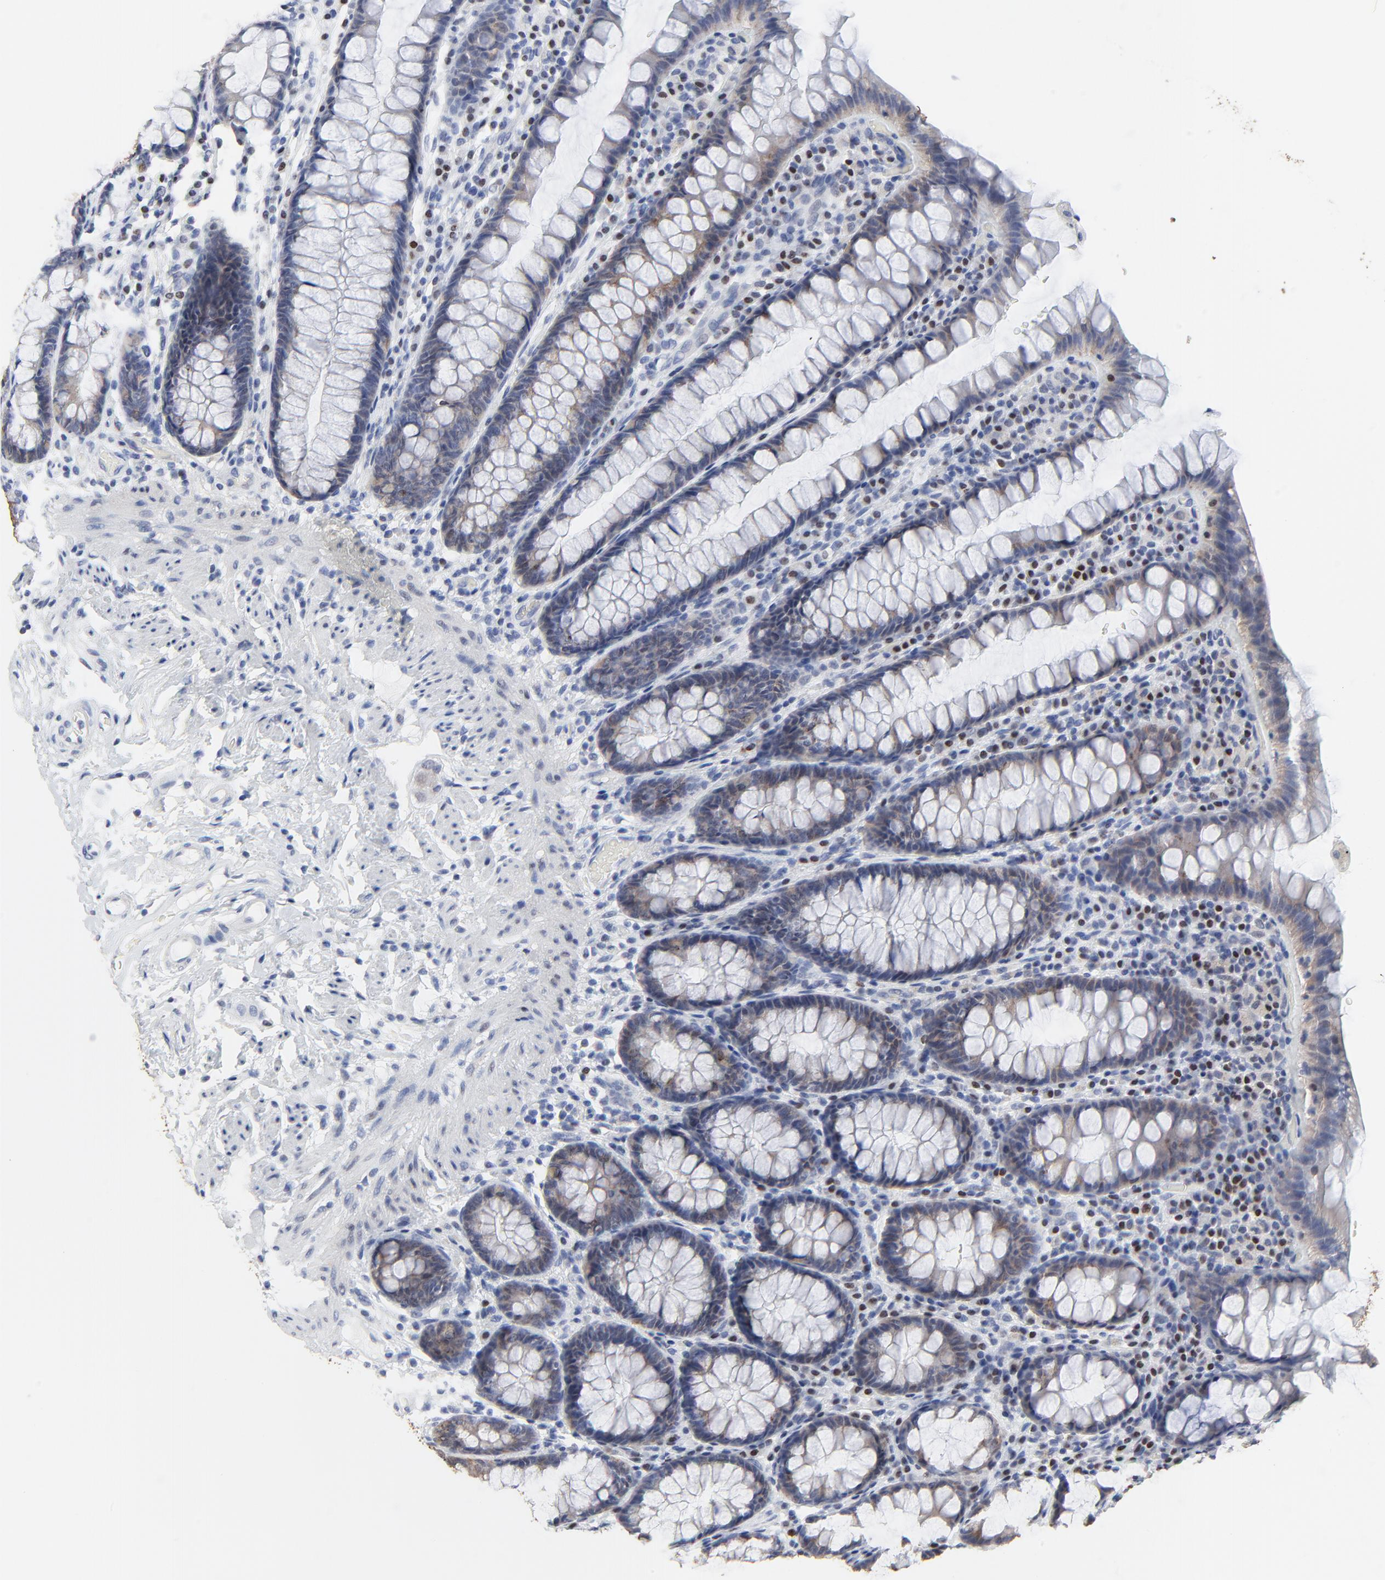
{"staining": {"intensity": "weak", "quantity": "<25%", "location": "cytoplasmic/membranous"}, "tissue": "rectum", "cell_type": "Glandular cells", "image_type": "normal", "snomed": [{"axis": "morphology", "description": "Normal tissue, NOS"}, {"axis": "topography", "description": "Rectum"}], "caption": "Glandular cells show no significant positivity in benign rectum. The staining was performed using DAB (3,3'-diaminobenzidine) to visualize the protein expression in brown, while the nuclei were stained in blue with hematoxylin (Magnification: 20x).", "gene": "LNX1", "patient": {"sex": "male", "age": 92}}